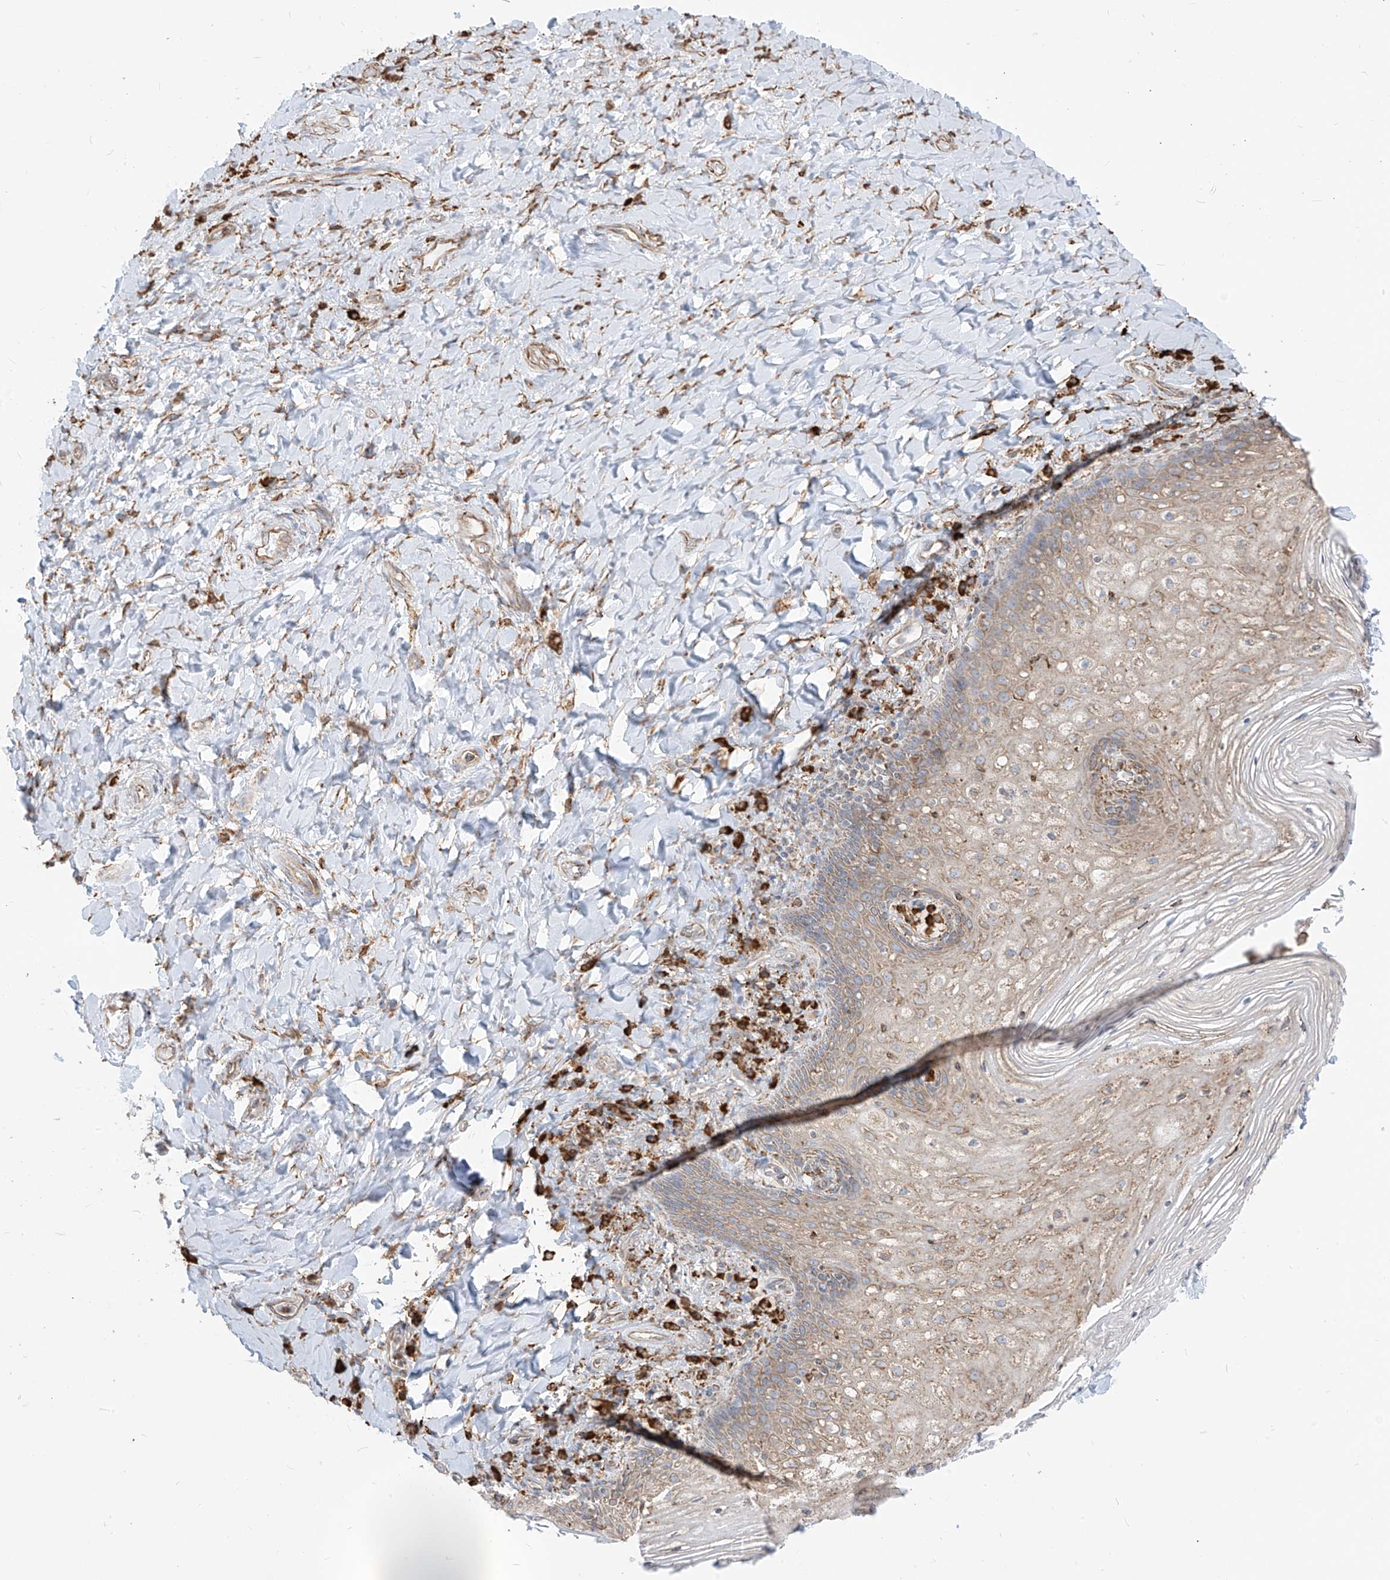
{"staining": {"intensity": "weak", "quantity": "<25%", "location": "cytoplasmic/membranous"}, "tissue": "vagina", "cell_type": "Squamous epithelial cells", "image_type": "normal", "snomed": [{"axis": "morphology", "description": "Normal tissue, NOS"}, {"axis": "topography", "description": "Vagina"}], "caption": "The image exhibits no significant staining in squamous epithelial cells of vagina. (DAB (3,3'-diaminobenzidine) immunohistochemistry (IHC), high magnification).", "gene": "PDIA6", "patient": {"sex": "female", "age": 60}}